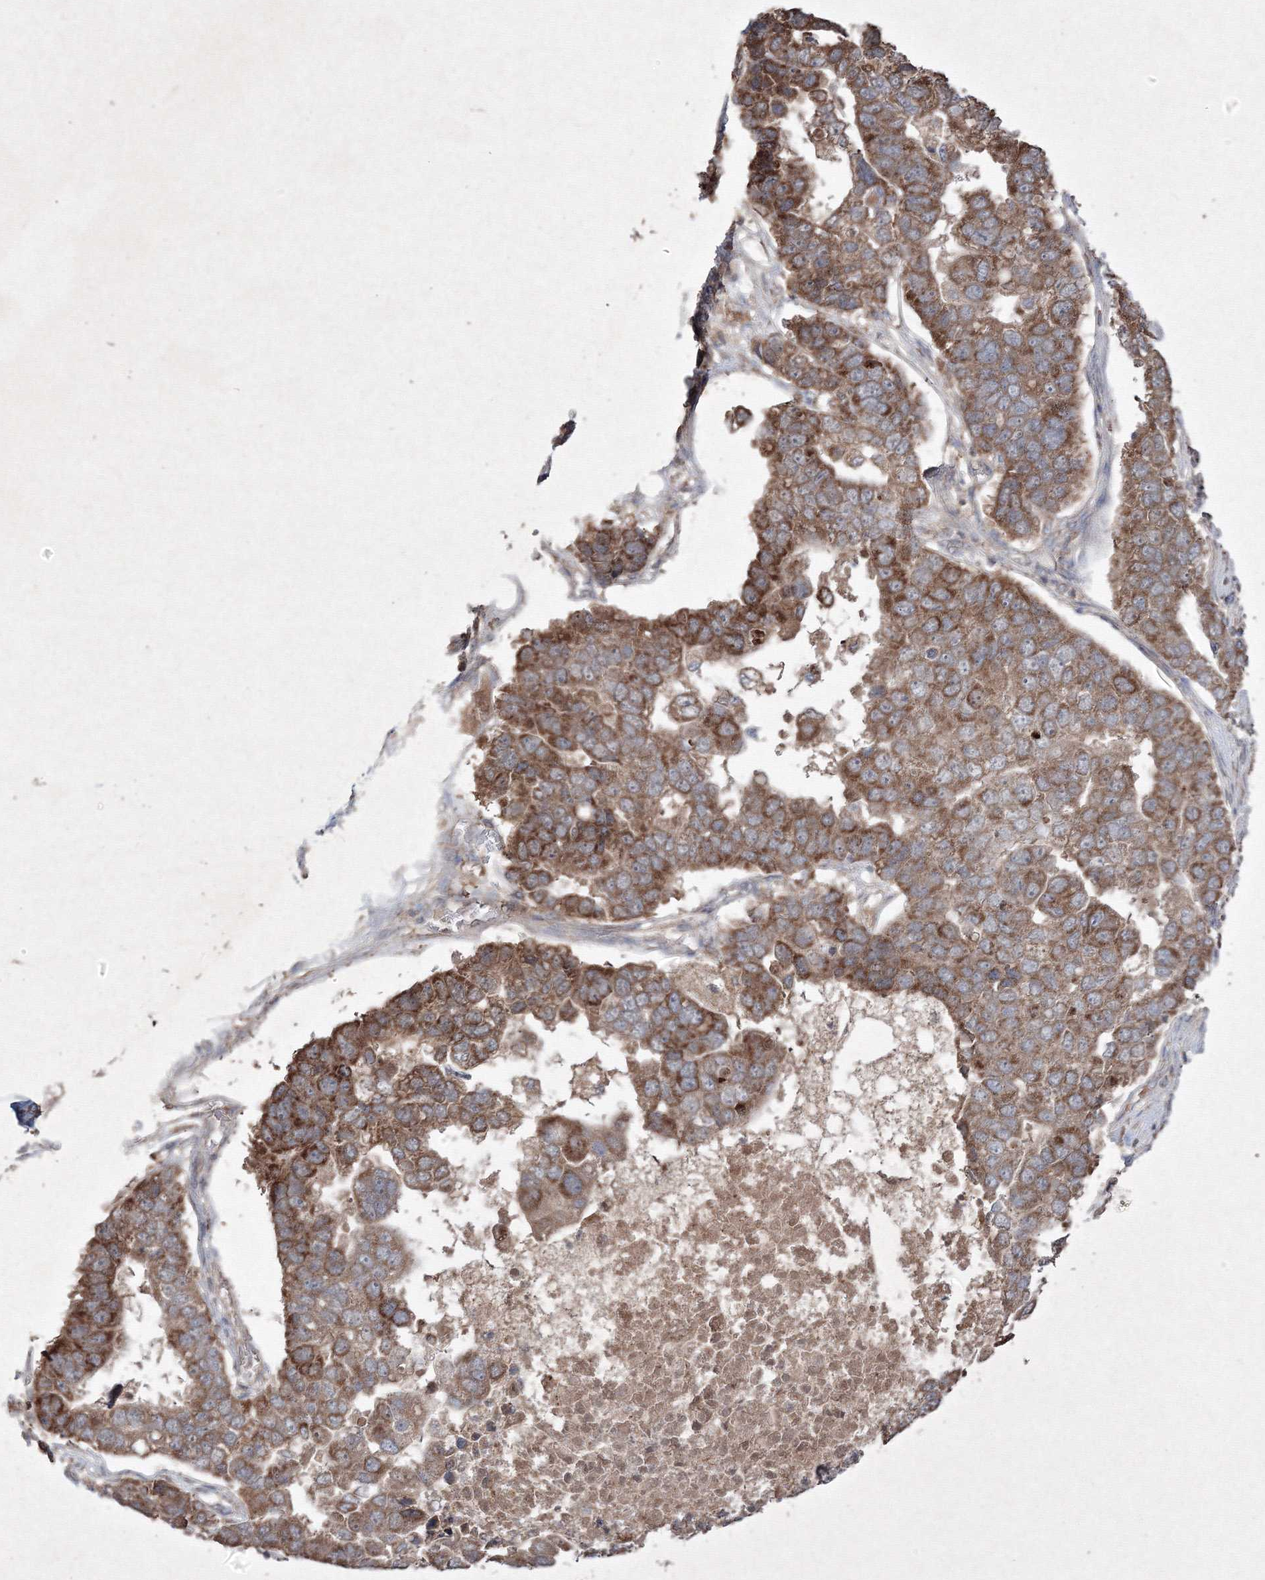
{"staining": {"intensity": "strong", "quantity": ">75%", "location": "cytoplasmic/membranous"}, "tissue": "pancreatic cancer", "cell_type": "Tumor cells", "image_type": "cancer", "snomed": [{"axis": "morphology", "description": "Adenocarcinoma, NOS"}, {"axis": "topography", "description": "Pancreas"}], "caption": "High-power microscopy captured an immunohistochemistry micrograph of adenocarcinoma (pancreatic), revealing strong cytoplasmic/membranous positivity in approximately >75% of tumor cells. (brown staining indicates protein expression, while blue staining denotes nuclei).", "gene": "GRSF1", "patient": {"sex": "female", "age": 61}}